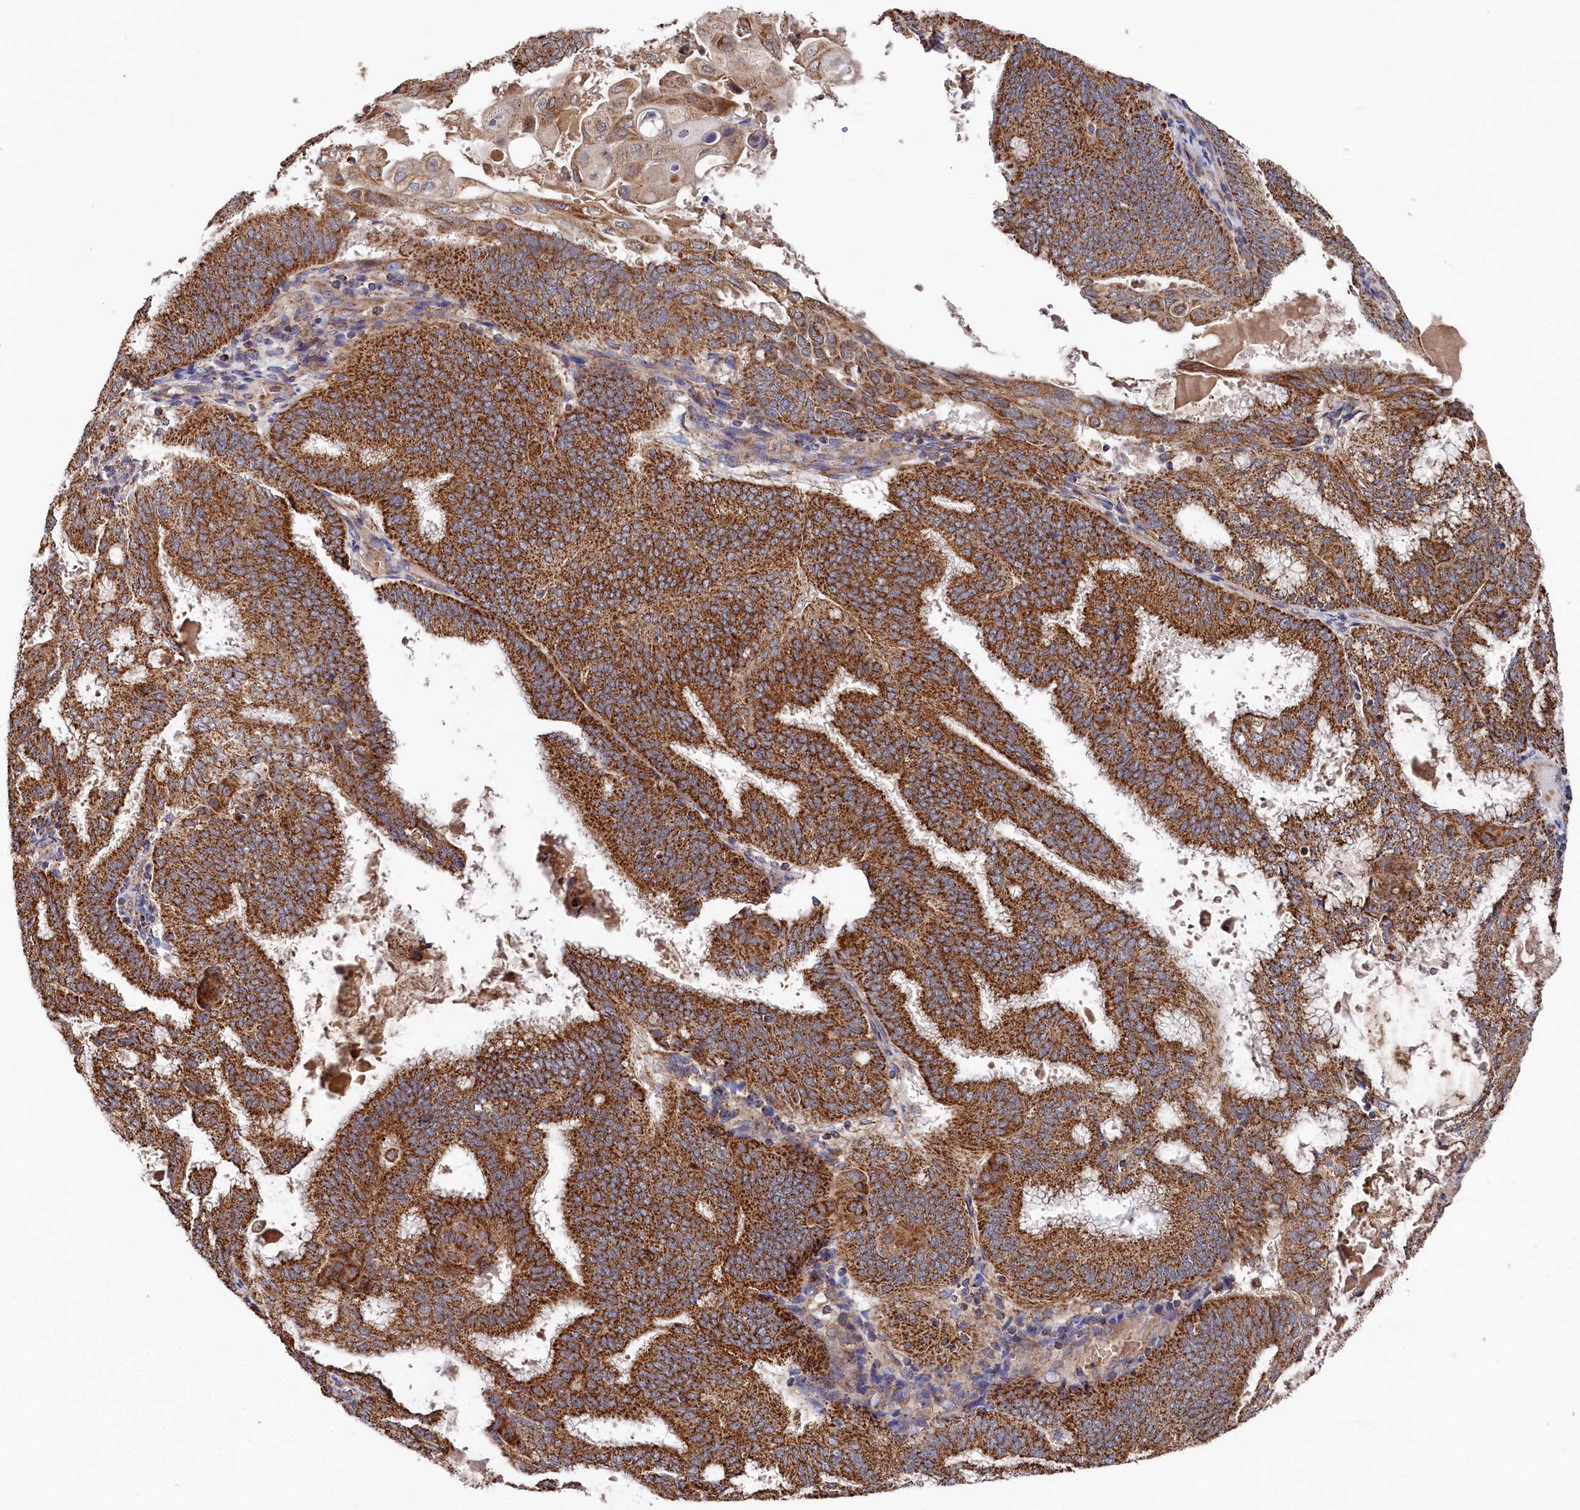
{"staining": {"intensity": "strong", "quantity": ">75%", "location": "cytoplasmic/membranous"}, "tissue": "endometrial cancer", "cell_type": "Tumor cells", "image_type": "cancer", "snomed": [{"axis": "morphology", "description": "Adenocarcinoma, NOS"}, {"axis": "topography", "description": "Endometrium"}], "caption": "Strong cytoplasmic/membranous staining is present in approximately >75% of tumor cells in endometrial cancer.", "gene": "HAUS2", "patient": {"sex": "female", "age": 49}}